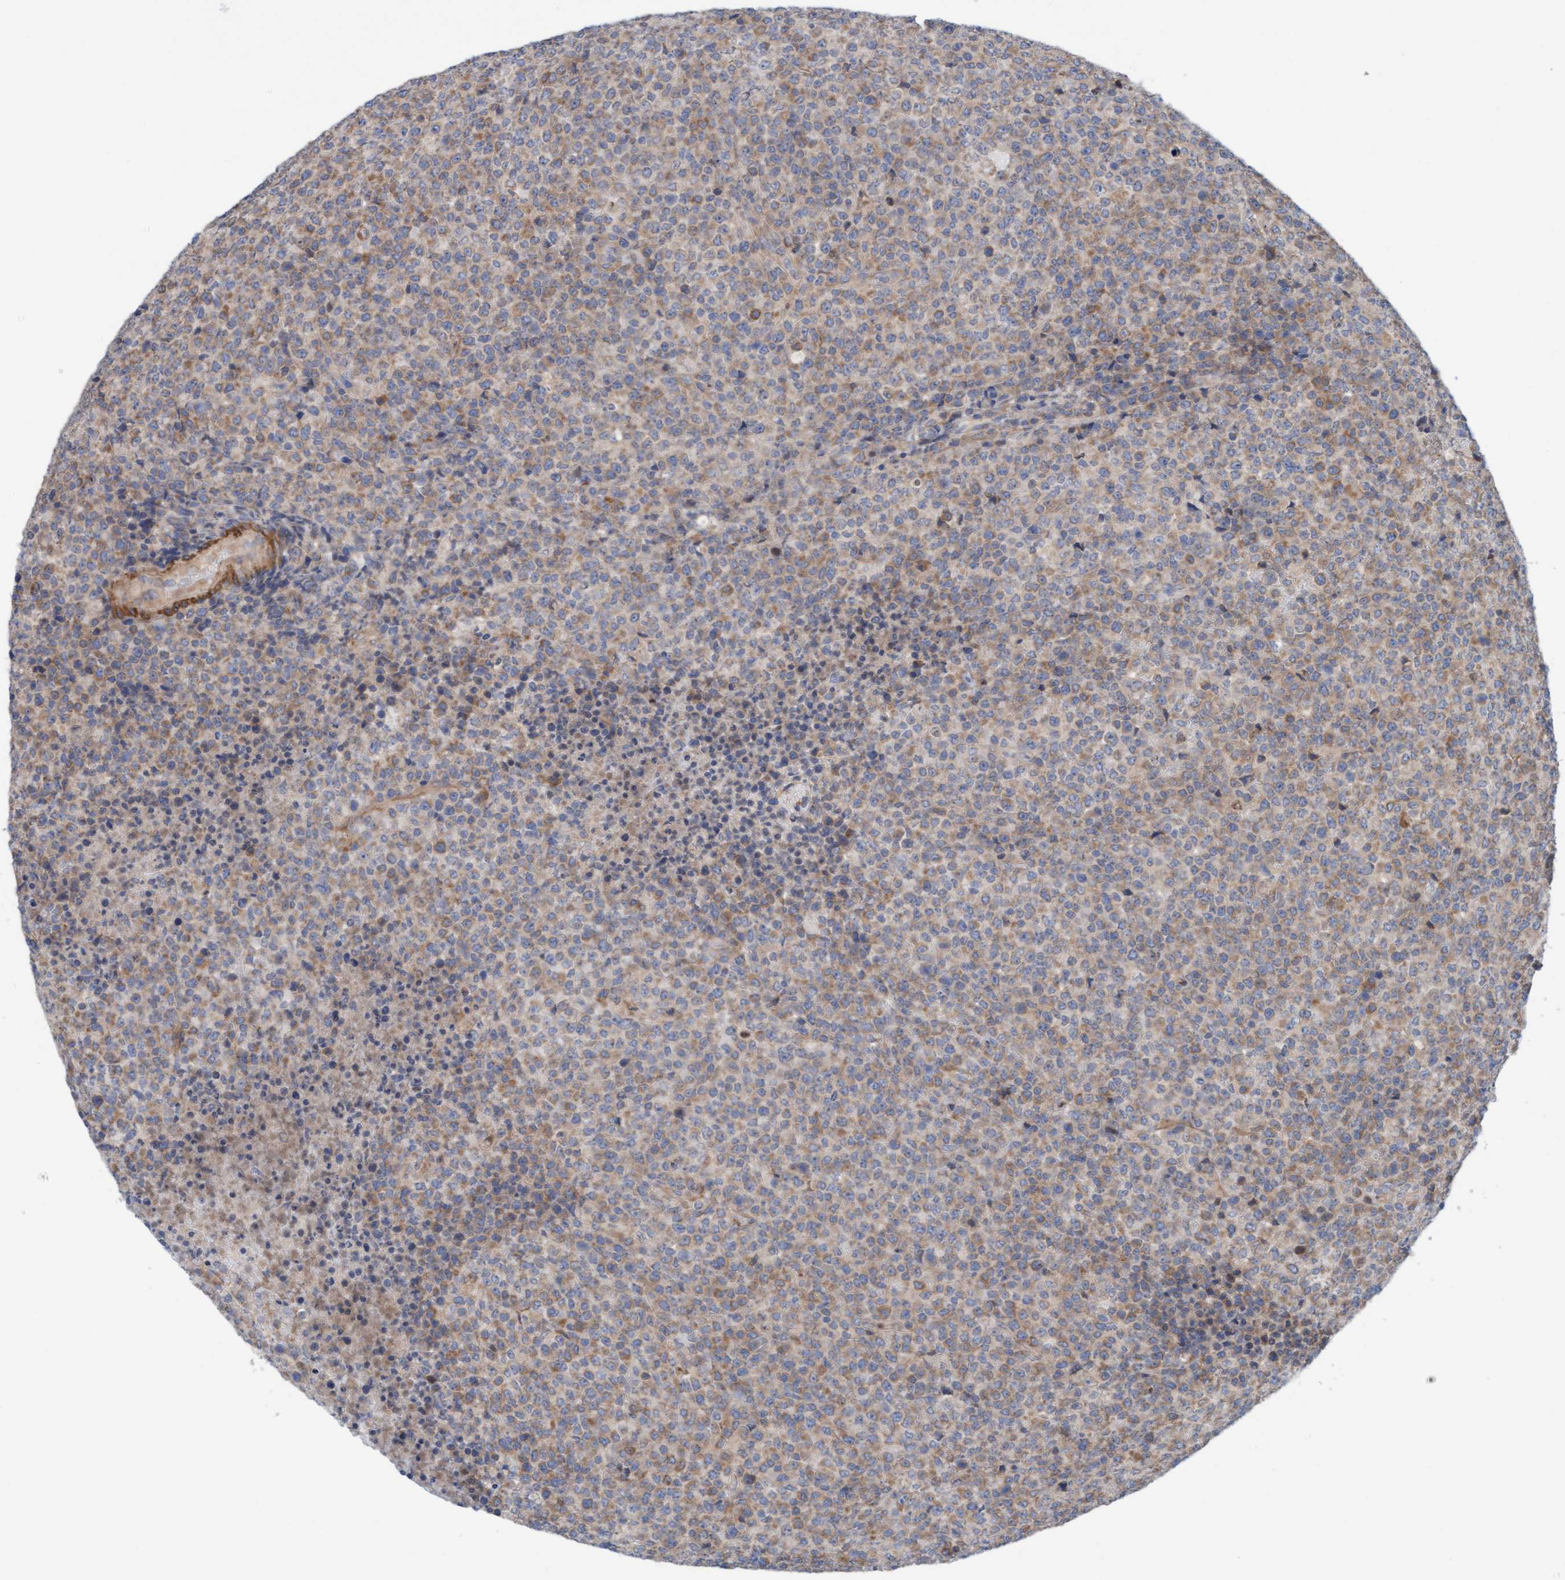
{"staining": {"intensity": "moderate", "quantity": "25%-75%", "location": "cytoplasmic/membranous"}, "tissue": "lymphoma", "cell_type": "Tumor cells", "image_type": "cancer", "snomed": [{"axis": "morphology", "description": "Malignant lymphoma, non-Hodgkin's type, High grade"}, {"axis": "topography", "description": "Lymph node"}], "caption": "The micrograph exhibits immunohistochemical staining of malignant lymphoma, non-Hodgkin's type (high-grade). There is moderate cytoplasmic/membranous expression is identified in about 25%-75% of tumor cells.", "gene": "CDK5RAP3", "patient": {"sex": "male", "age": 13}}